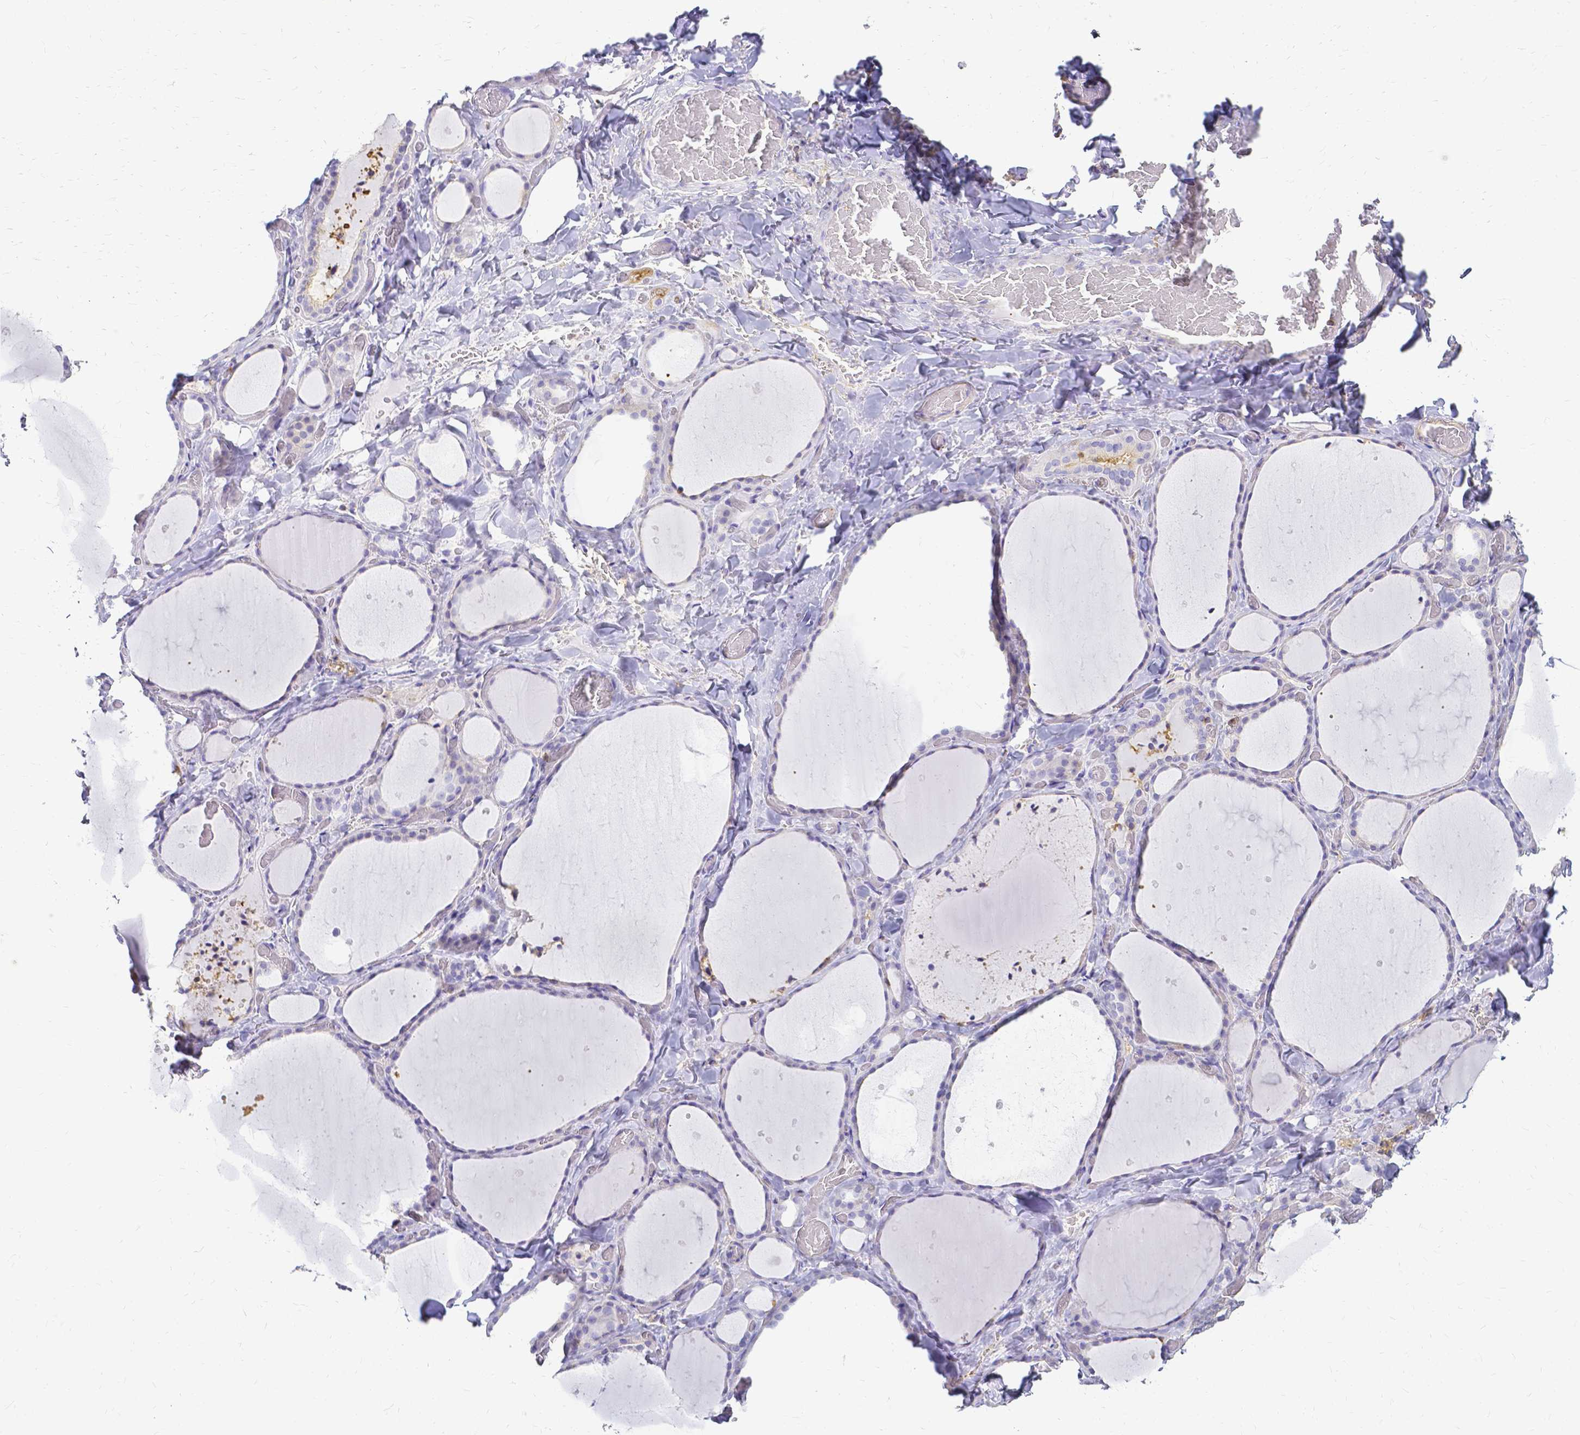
{"staining": {"intensity": "negative", "quantity": "none", "location": "none"}, "tissue": "thyroid gland", "cell_type": "Glandular cells", "image_type": "normal", "snomed": [{"axis": "morphology", "description": "Normal tissue, NOS"}, {"axis": "topography", "description": "Thyroid gland"}], "caption": "IHC of unremarkable human thyroid gland displays no expression in glandular cells. Nuclei are stained in blue.", "gene": "HSPA12A", "patient": {"sex": "female", "age": 36}}